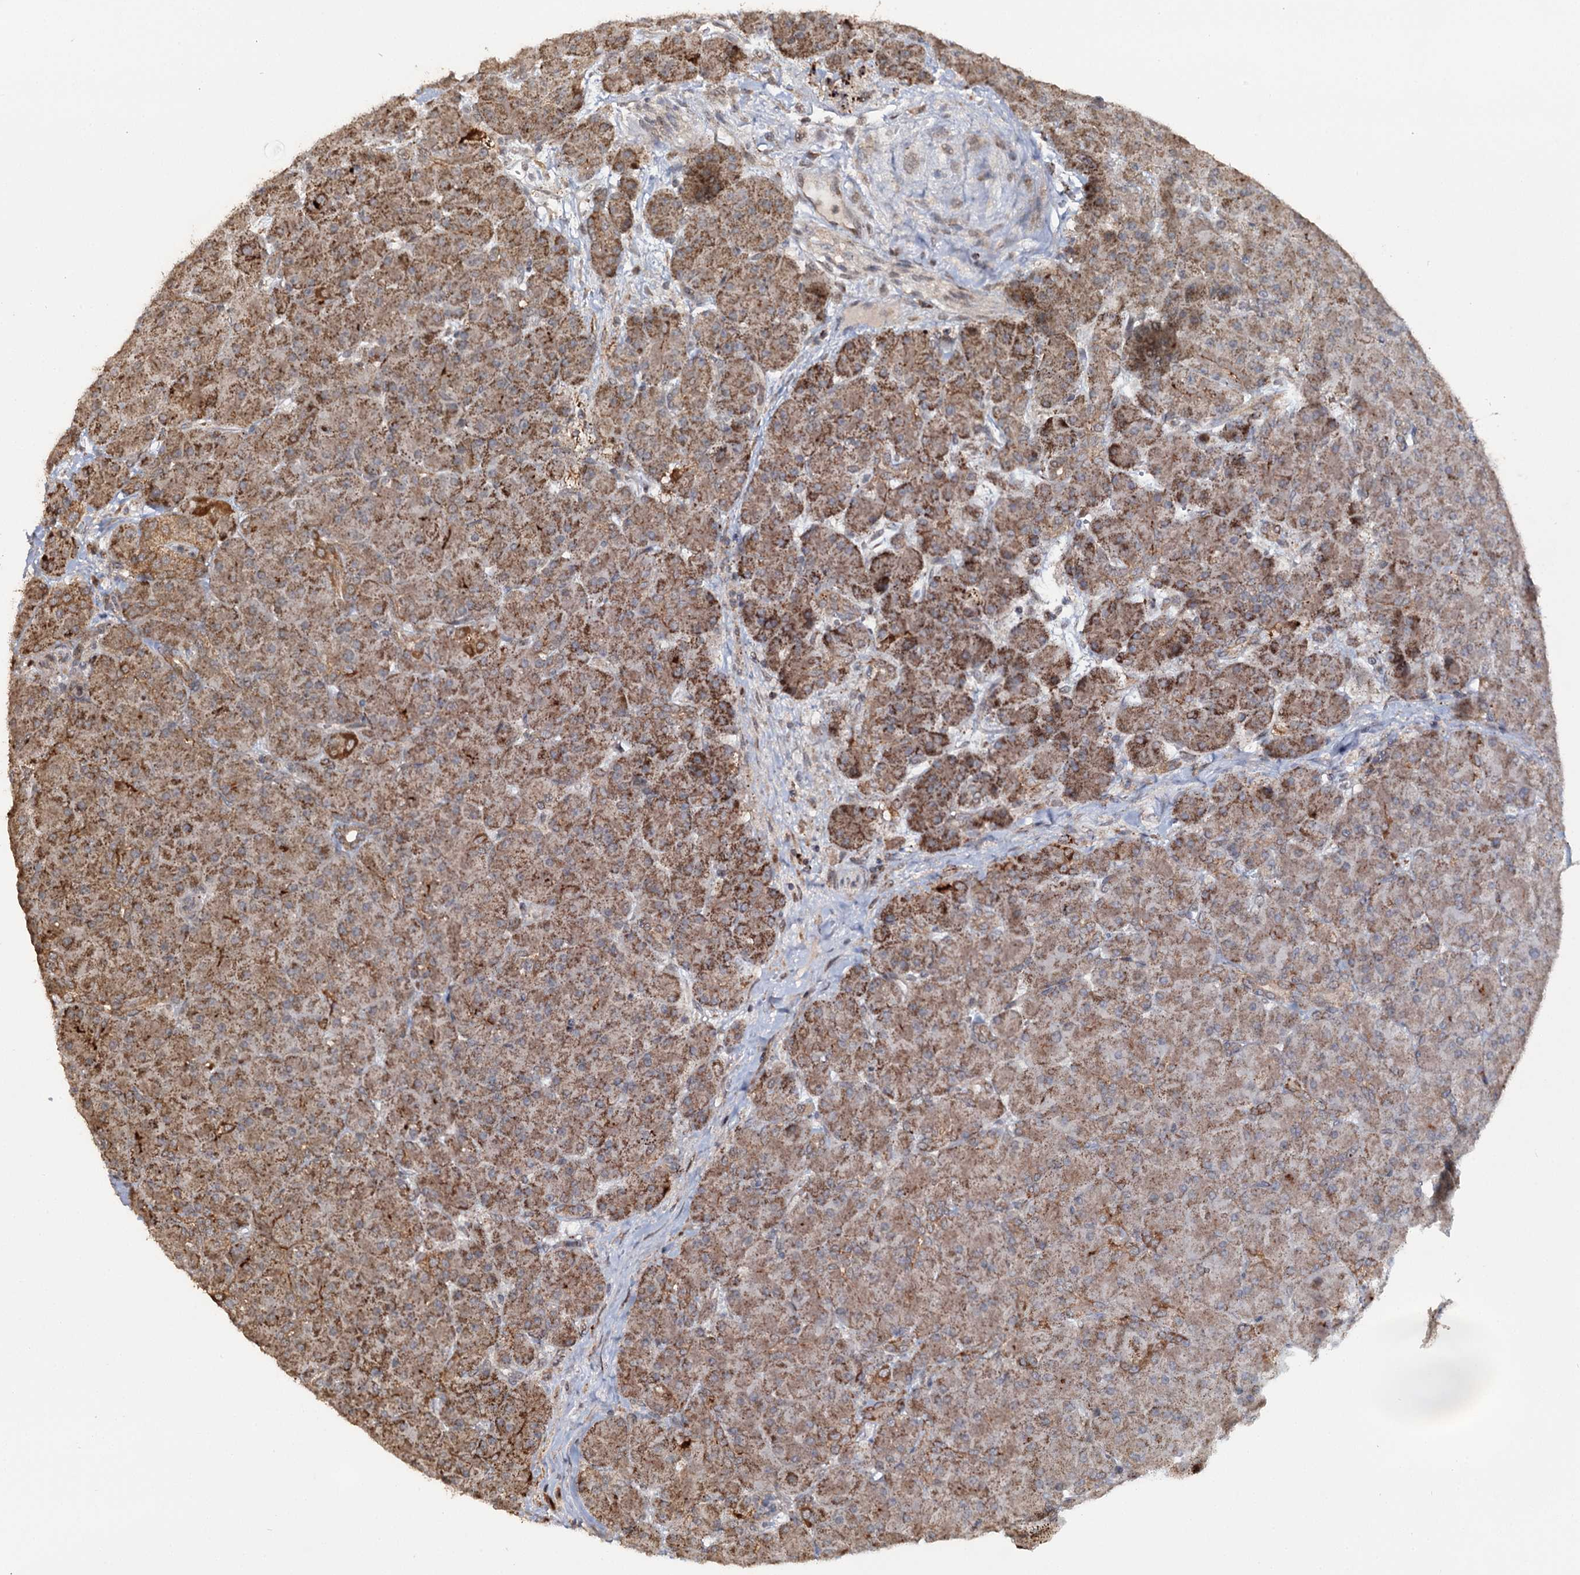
{"staining": {"intensity": "strong", "quantity": ">75%", "location": "cytoplasmic/membranous"}, "tissue": "pancreas", "cell_type": "Exocrine glandular cells", "image_type": "normal", "snomed": [{"axis": "morphology", "description": "Normal tissue, NOS"}, {"axis": "topography", "description": "Pancreas"}], "caption": "Immunohistochemistry (IHC) staining of normal pancreas, which shows high levels of strong cytoplasmic/membranous expression in about >75% of exocrine glandular cells indicating strong cytoplasmic/membranous protein positivity. The staining was performed using DAB (brown) for protein detection and nuclei were counterstained in hematoxylin (blue).", "gene": "ZNRF3", "patient": {"sex": "male", "age": 66}}